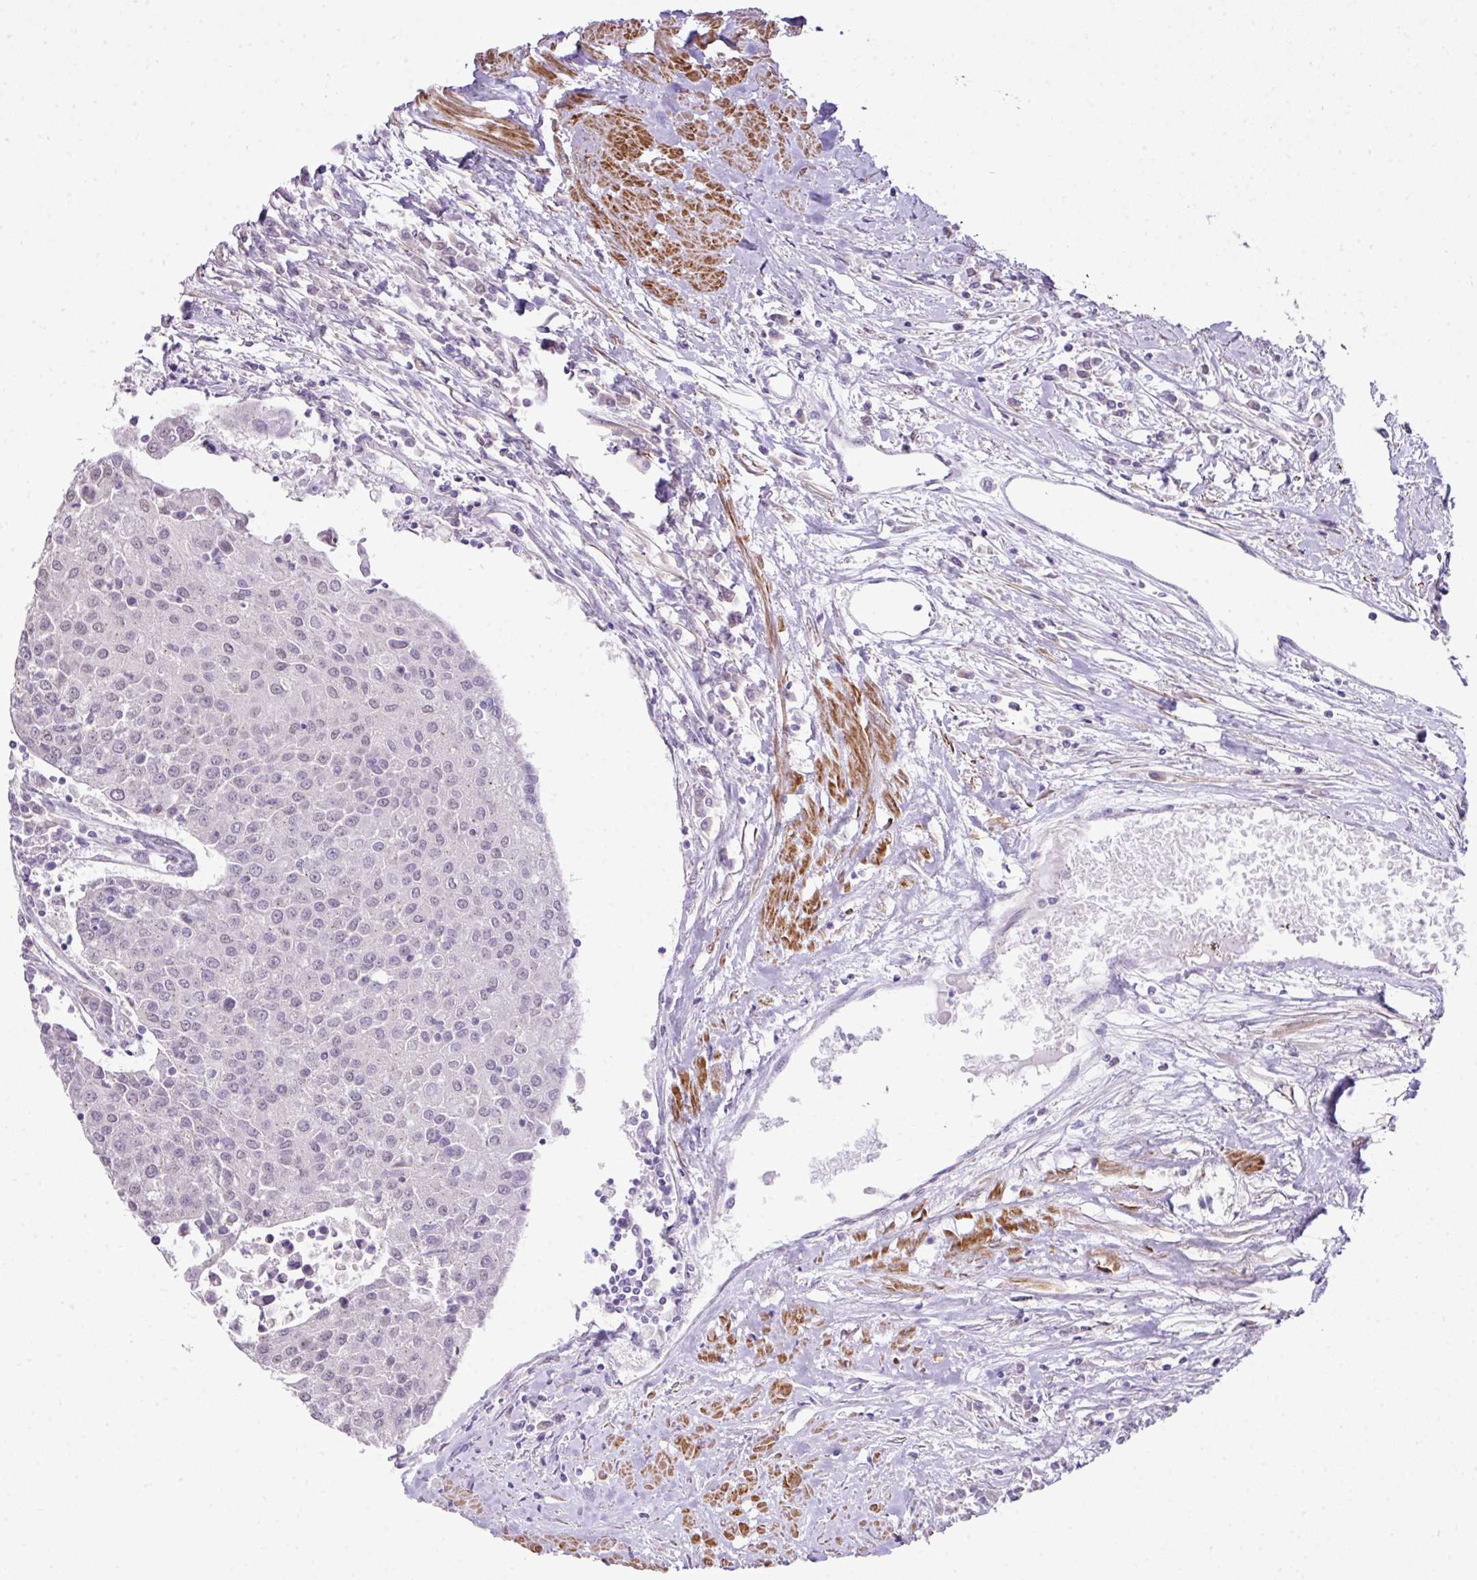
{"staining": {"intensity": "negative", "quantity": "none", "location": "none"}, "tissue": "urothelial cancer", "cell_type": "Tumor cells", "image_type": "cancer", "snomed": [{"axis": "morphology", "description": "Urothelial carcinoma, High grade"}, {"axis": "topography", "description": "Urinary bladder"}], "caption": "Tumor cells are negative for brown protein staining in urothelial cancer. (Stains: DAB immunohistochemistry (IHC) with hematoxylin counter stain, Microscopy: brightfield microscopy at high magnification).", "gene": "DIP2A", "patient": {"sex": "female", "age": 85}}